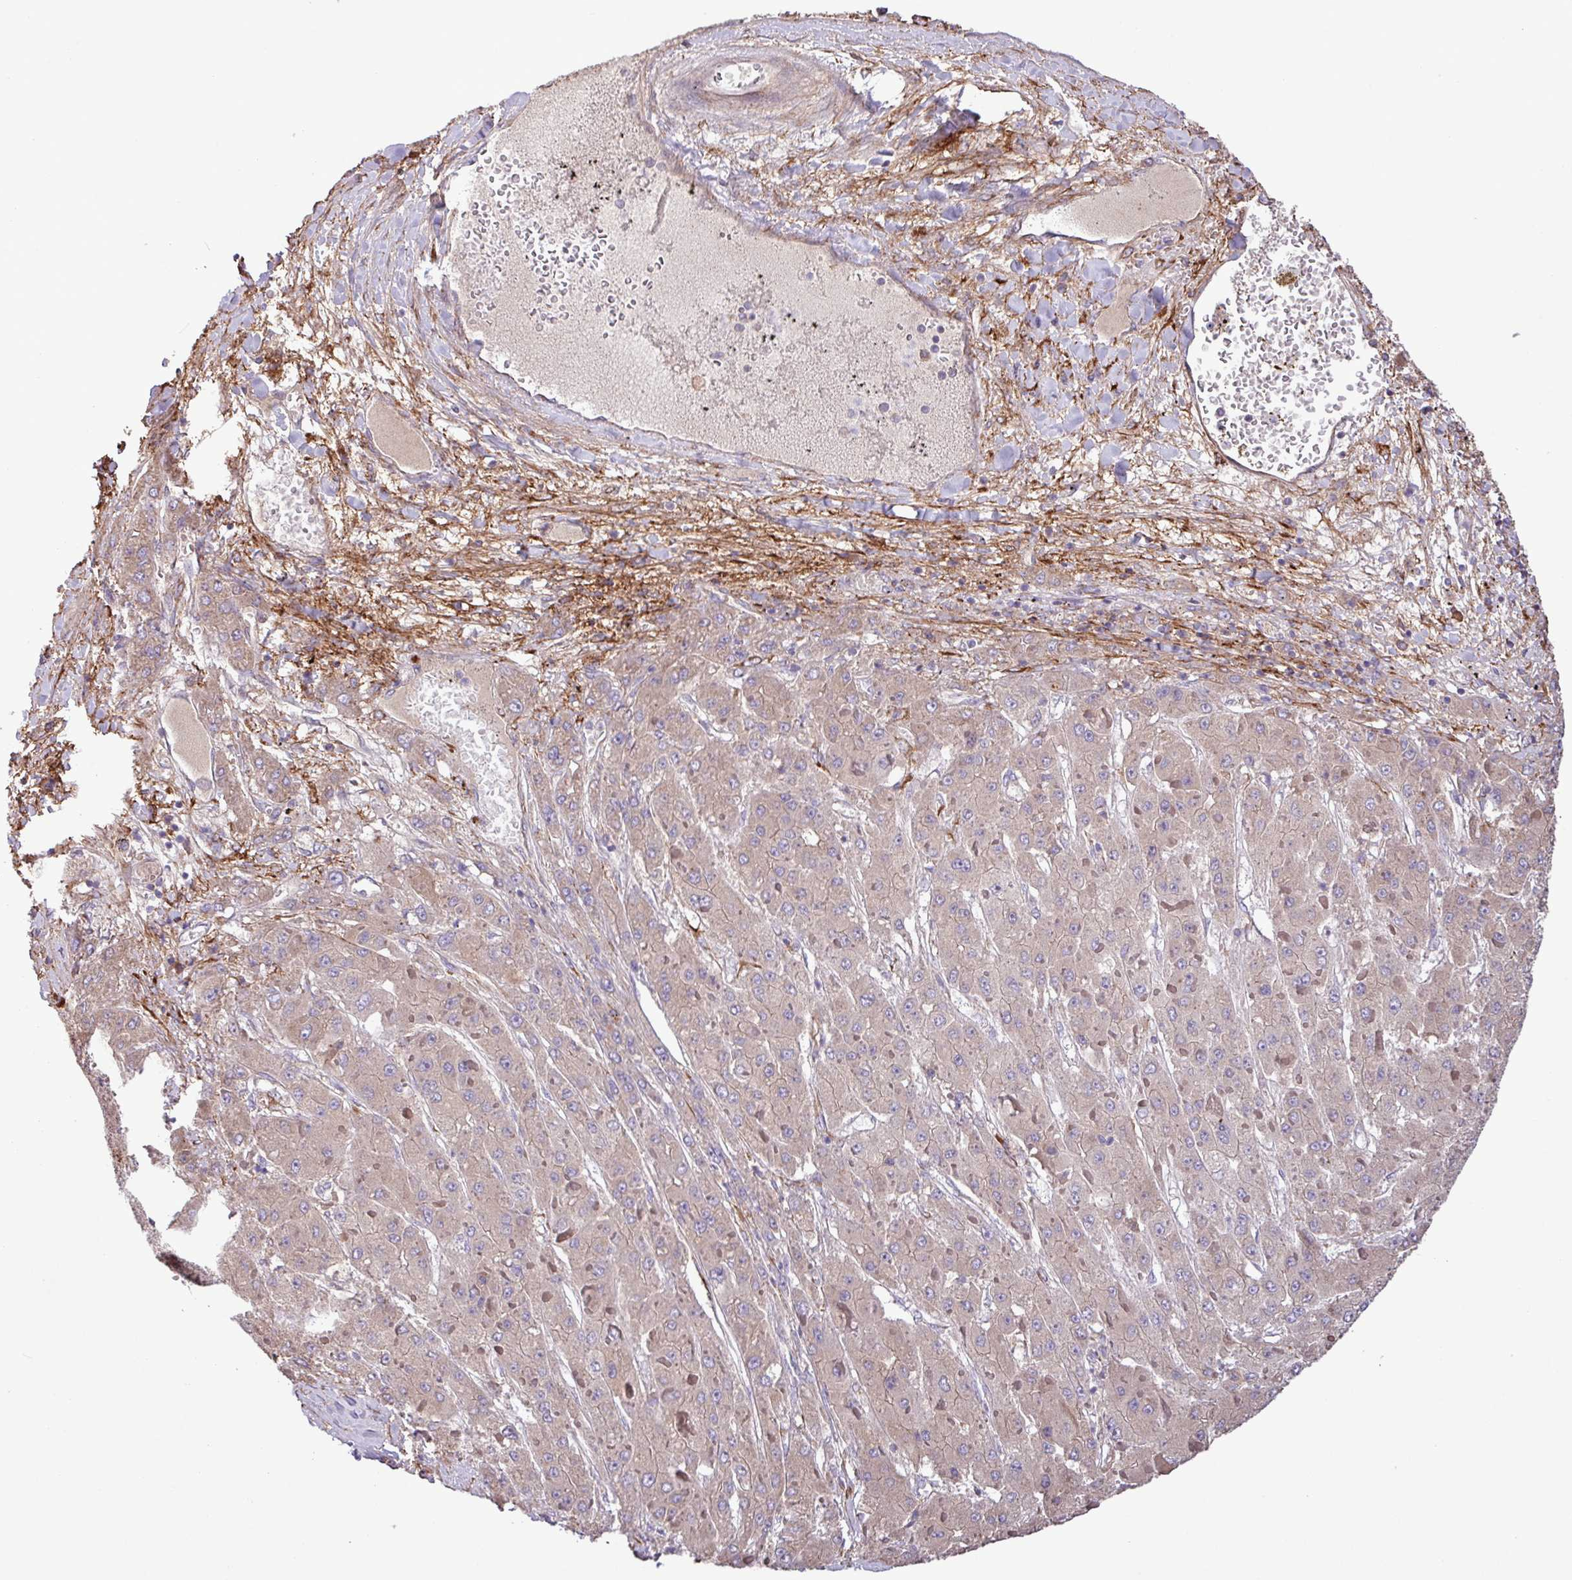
{"staining": {"intensity": "negative", "quantity": "none", "location": "none"}, "tissue": "liver cancer", "cell_type": "Tumor cells", "image_type": "cancer", "snomed": [{"axis": "morphology", "description": "Carcinoma, Hepatocellular, NOS"}, {"axis": "topography", "description": "Liver"}], "caption": "Tumor cells are negative for protein expression in human liver hepatocellular carcinoma.", "gene": "MEGF6", "patient": {"sex": "female", "age": 73}}